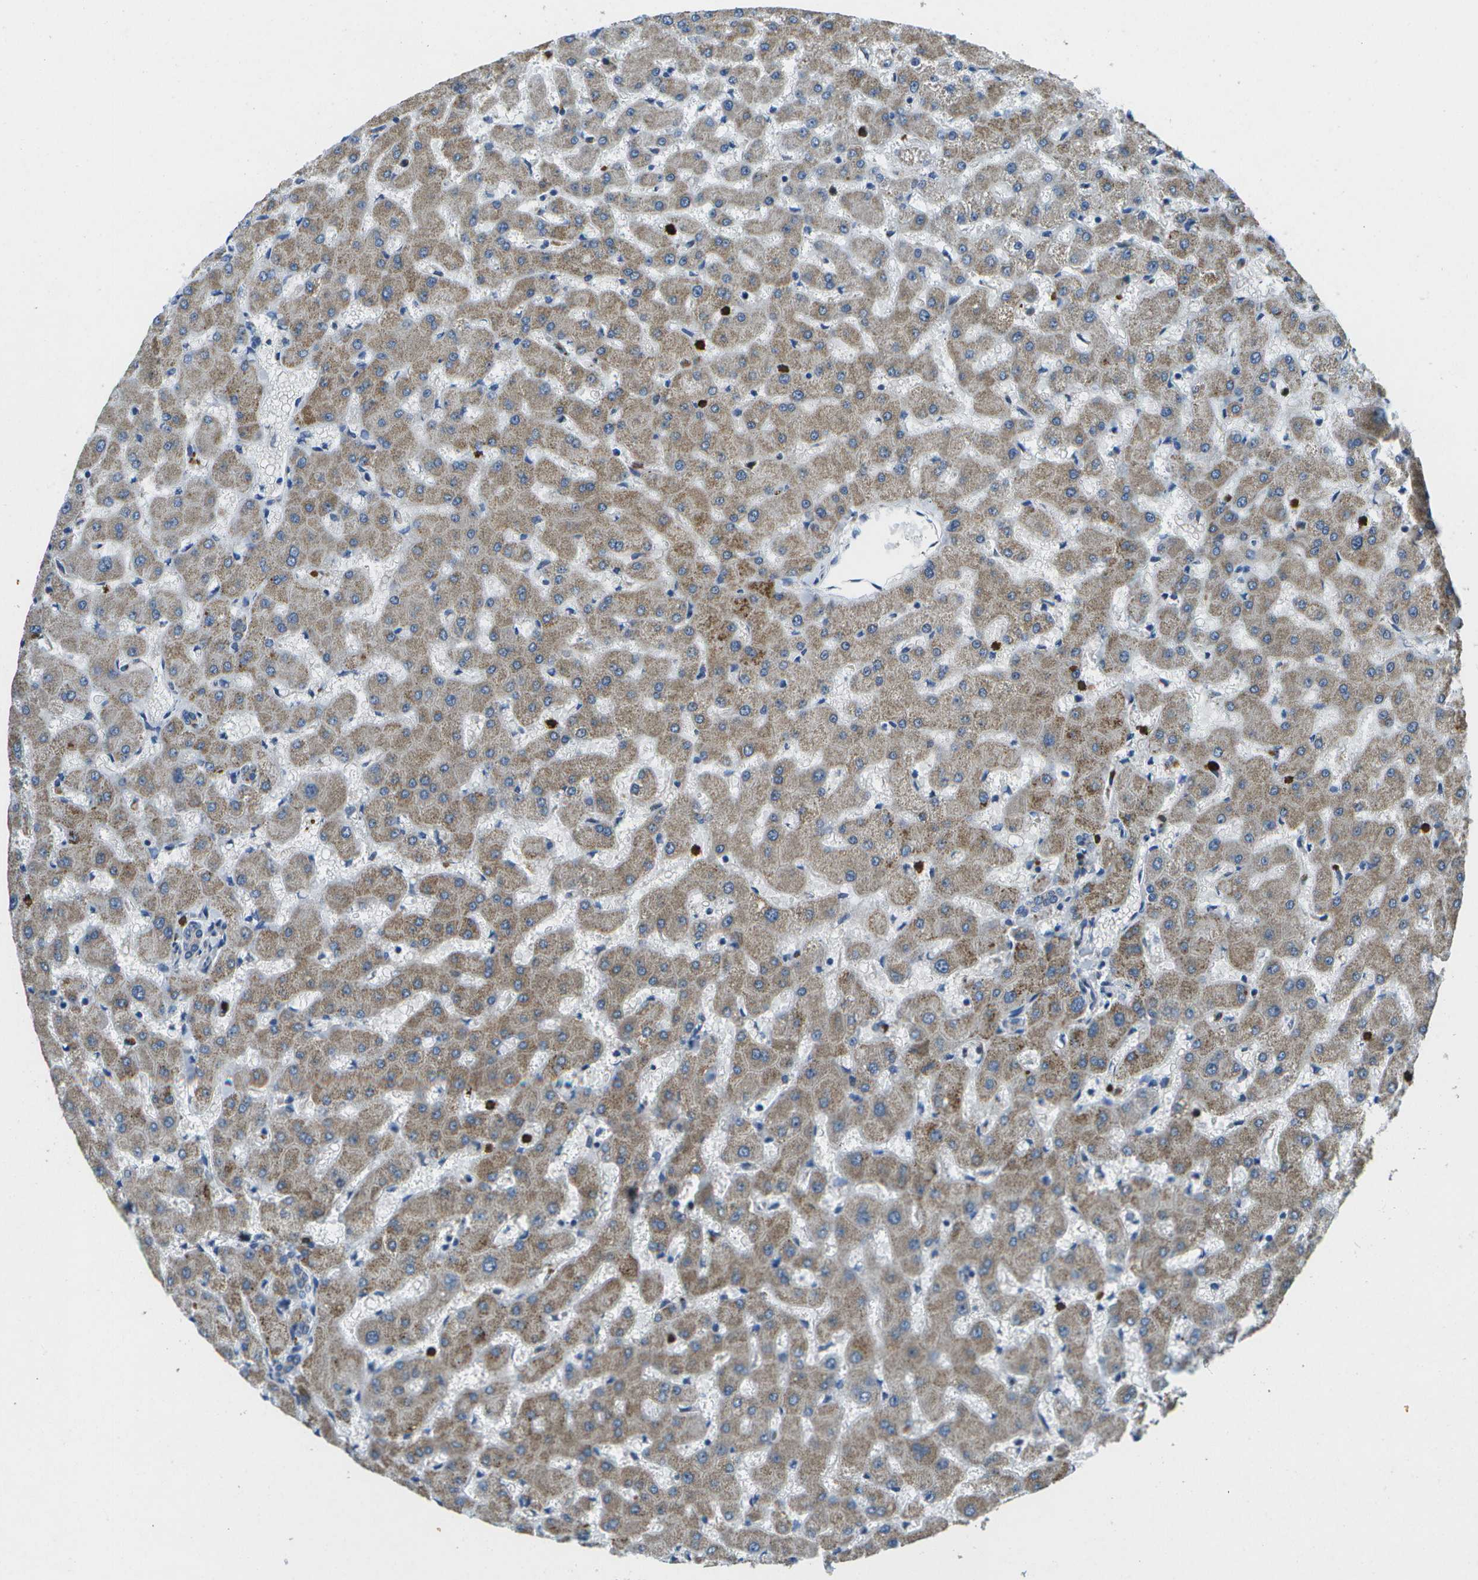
{"staining": {"intensity": "weak", "quantity": "<25%", "location": "cytoplasmic/membranous"}, "tissue": "liver", "cell_type": "Cholangiocytes", "image_type": "normal", "snomed": [{"axis": "morphology", "description": "Normal tissue, NOS"}, {"axis": "topography", "description": "Liver"}], "caption": "Immunohistochemistry photomicrograph of unremarkable human liver stained for a protein (brown), which demonstrates no expression in cholangiocytes. (Brightfield microscopy of DAB IHC at high magnification).", "gene": "GALNT15", "patient": {"sex": "female", "age": 63}}